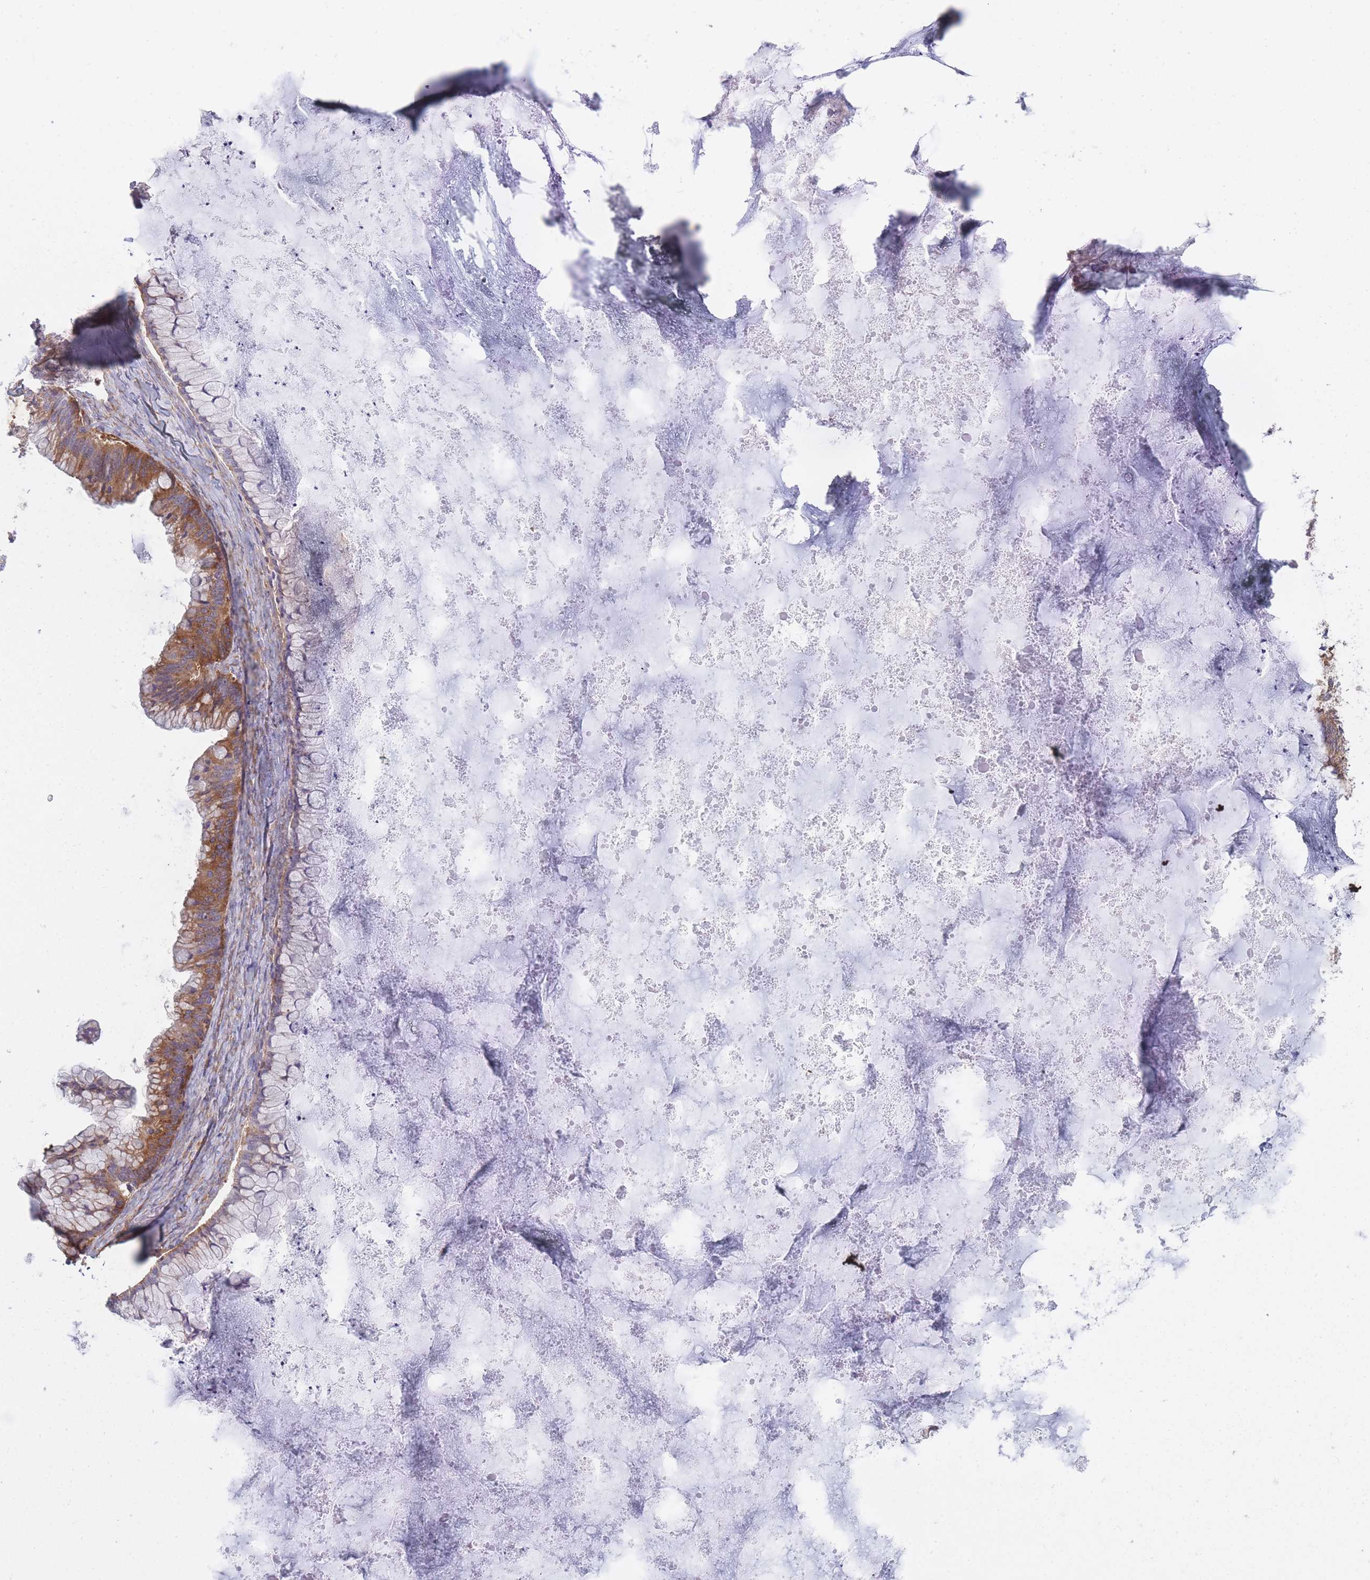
{"staining": {"intensity": "moderate", "quantity": ">75%", "location": "cytoplasmic/membranous"}, "tissue": "ovarian cancer", "cell_type": "Tumor cells", "image_type": "cancer", "snomed": [{"axis": "morphology", "description": "Cystadenocarcinoma, mucinous, NOS"}, {"axis": "topography", "description": "Ovary"}], "caption": "Protein analysis of ovarian cancer (mucinous cystadenocarcinoma) tissue reveals moderate cytoplasmic/membranous staining in approximately >75% of tumor cells.", "gene": "CCDC124", "patient": {"sex": "female", "age": 35}}